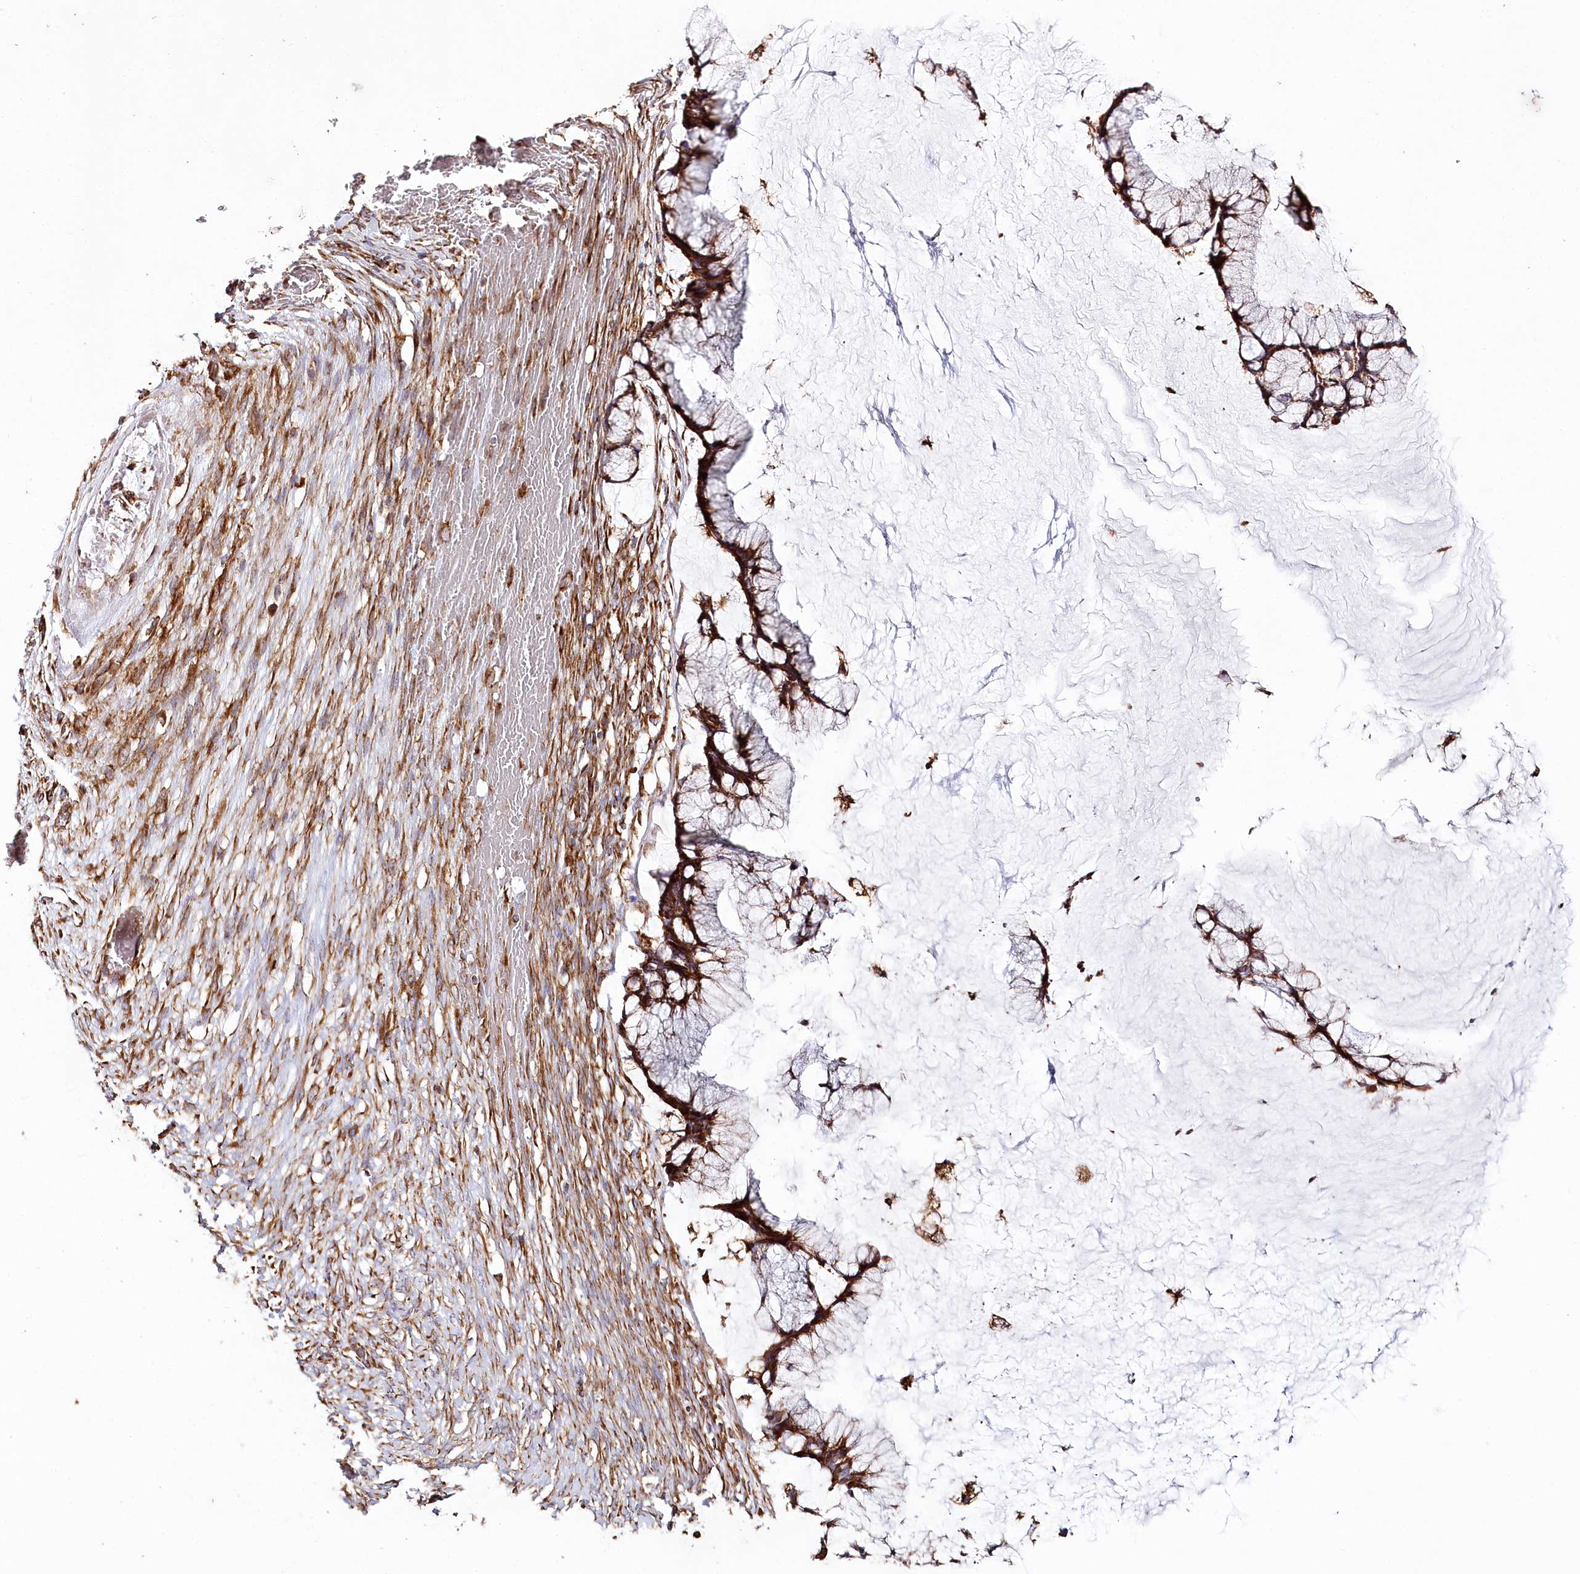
{"staining": {"intensity": "strong", "quantity": ">75%", "location": "cytoplasmic/membranous"}, "tissue": "ovarian cancer", "cell_type": "Tumor cells", "image_type": "cancer", "snomed": [{"axis": "morphology", "description": "Cystadenocarcinoma, mucinous, NOS"}, {"axis": "topography", "description": "Ovary"}], "caption": "The immunohistochemical stain shows strong cytoplasmic/membranous positivity in tumor cells of mucinous cystadenocarcinoma (ovarian) tissue. (DAB (3,3'-diaminobenzidine) IHC with brightfield microscopy, high magnification).", "gene": "THUMPD3", "patient": {"sex": "female", "age": 42}}